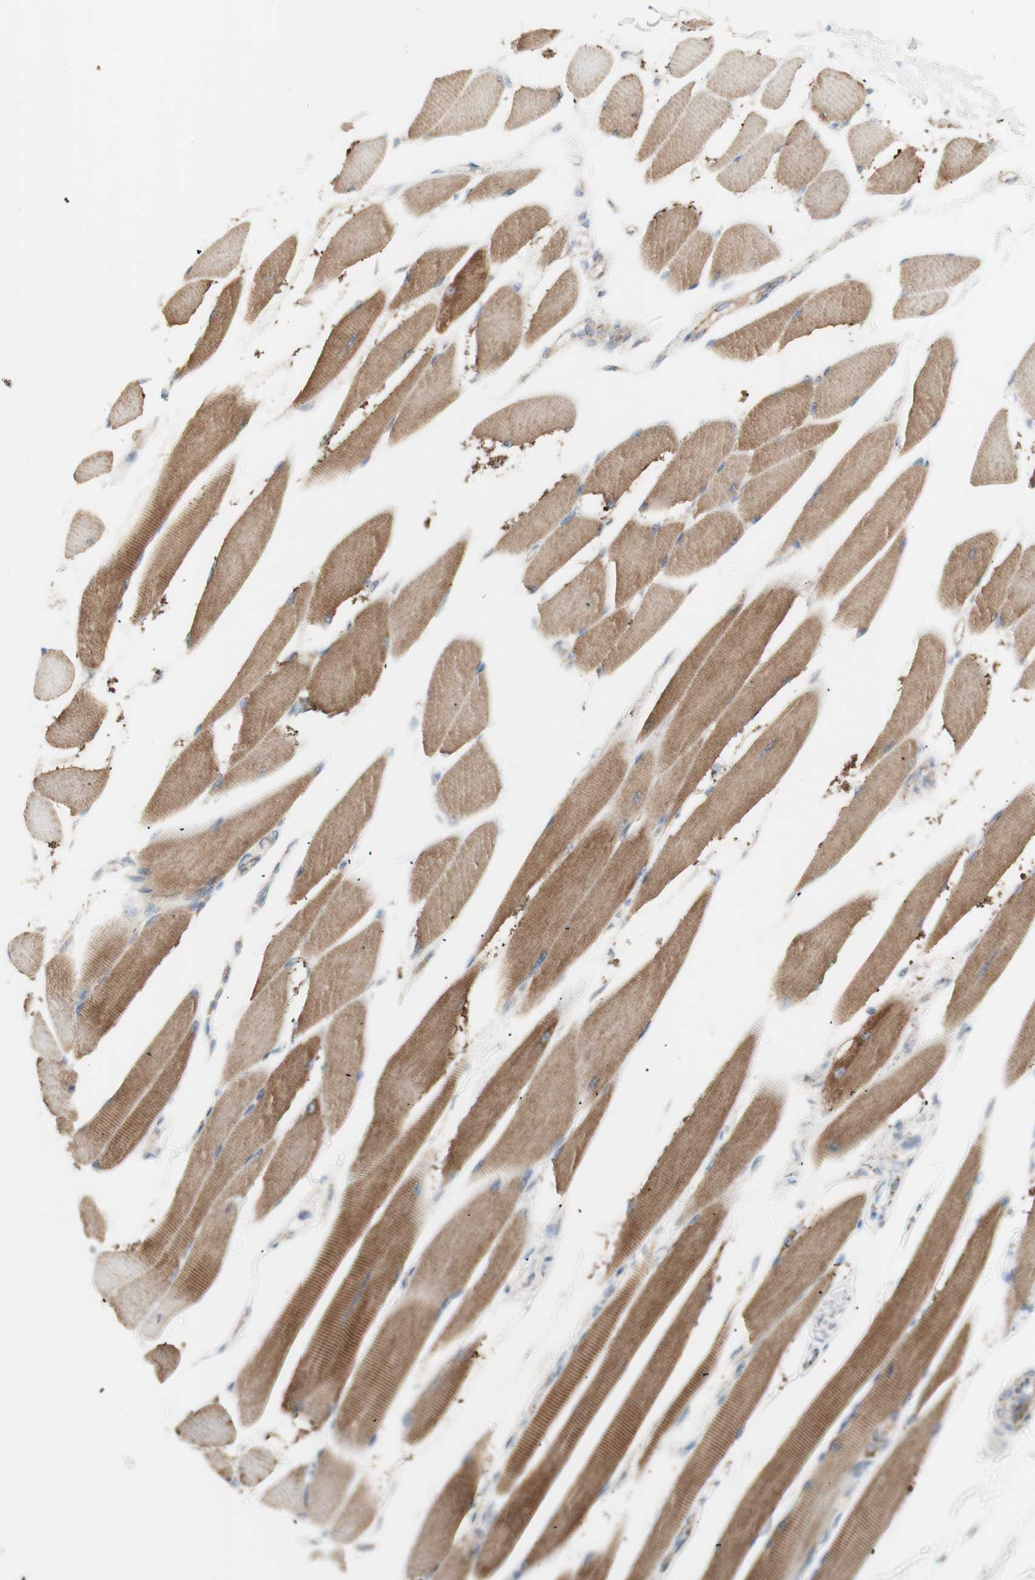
{"staining": {"intensity": "moderate", "quantity": ">75%", "location": "cytoplasmic/membranous"}, "tissue": "skeletal muscle", "cell_type": "Myocytes", "image_type": "normal", "snomed": [{"axis": "morphology", "description": "Normal tissue, NOS"}, {"axis": "topography", "description": "Skeletal muscle"}, {"axis": "topography", "description": "Oral tissue"}, {"axis": "topography", "description": "Peripheral nerve tissue"}], "caption": "A brown stain highlights moderate cytoplasmic/membranous expression of a protein in myocytes of normal human skeletal muscle.", "gene": "LETM1", "patient": {"sex": "female", "age": 84}}